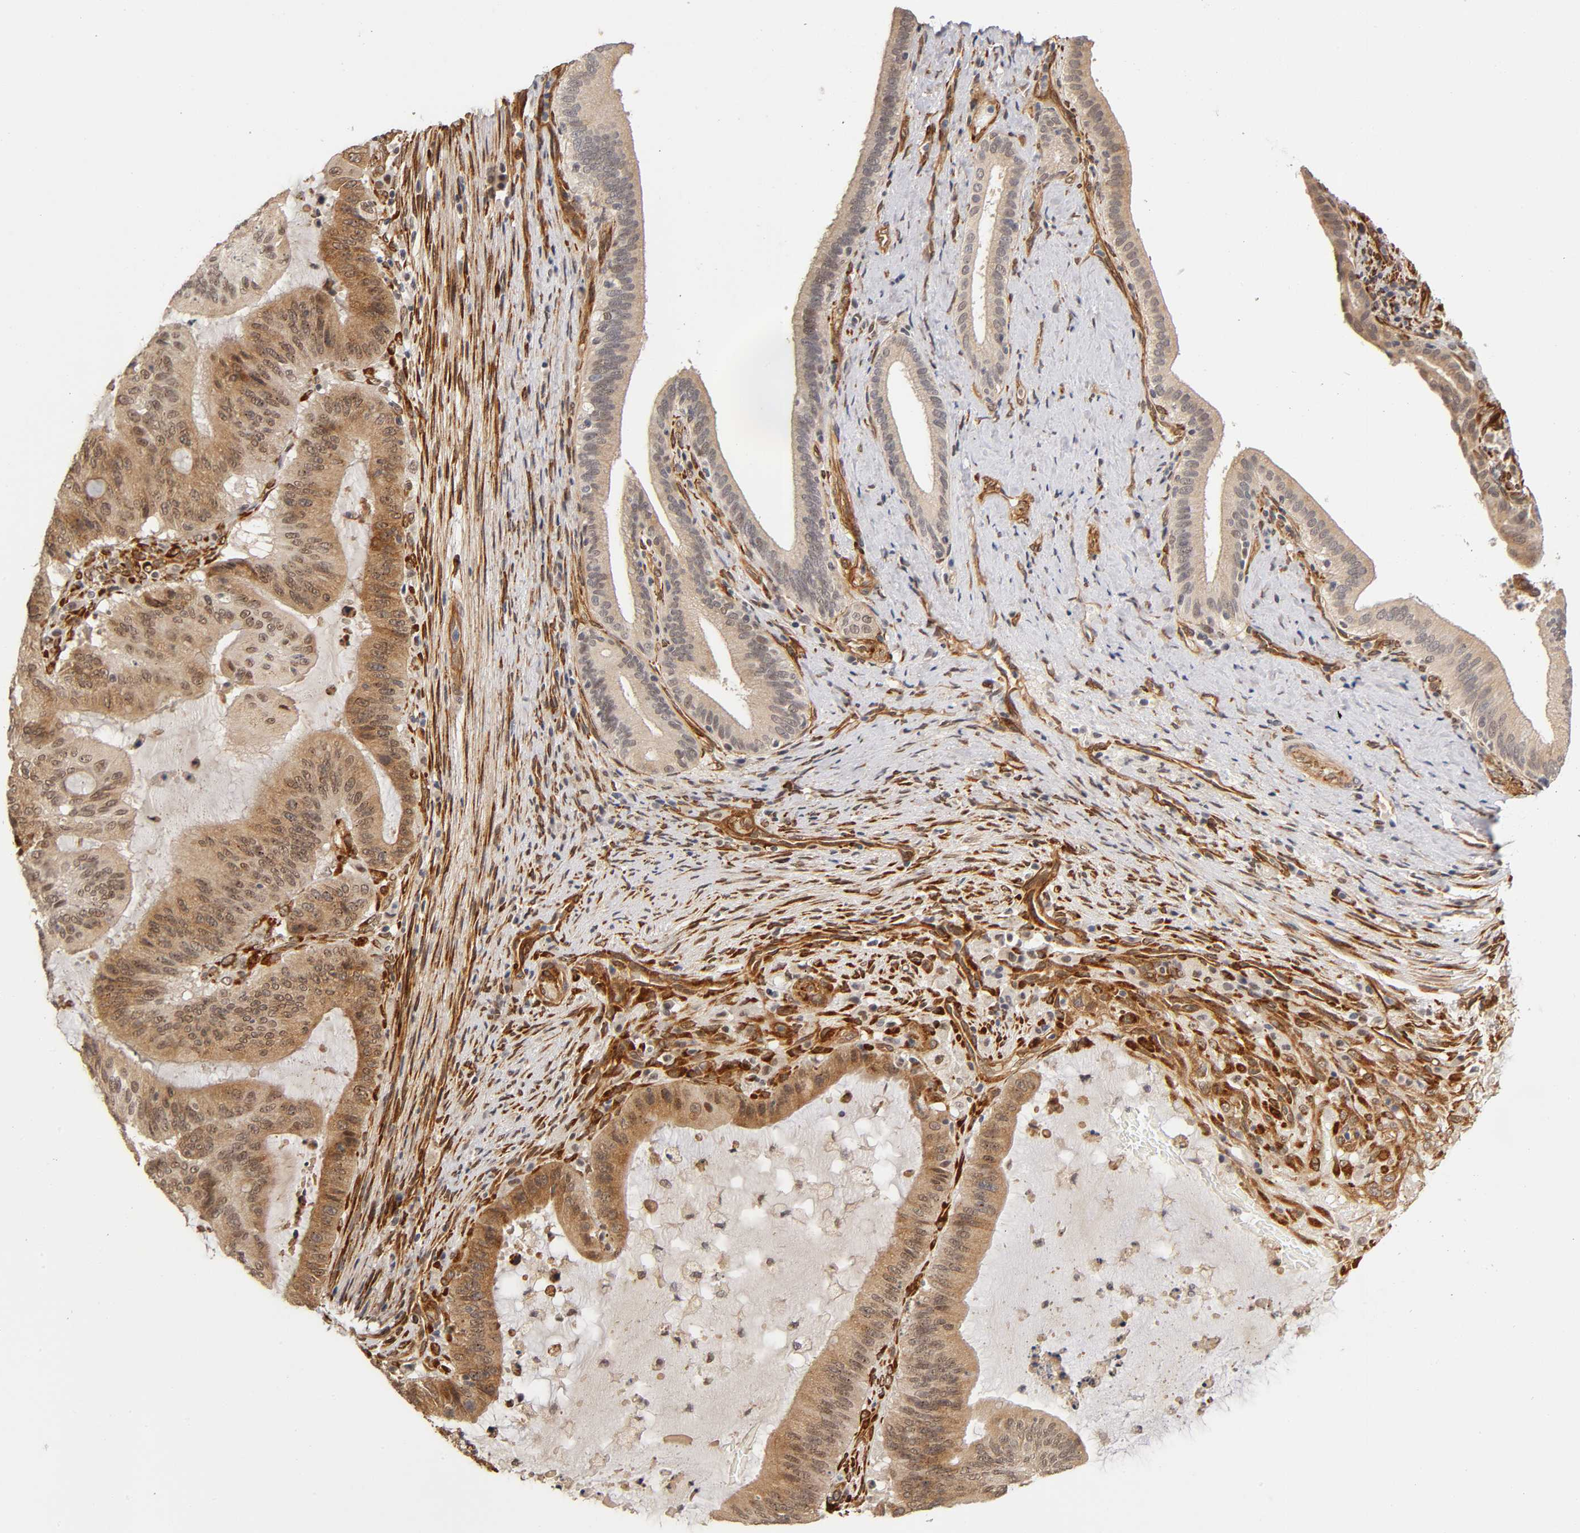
{"staining": {"intensity": "moderate", "quantity": ">75%", "location": "cytoplasmic/membranous"}, "tissue": "liver cancer", "cell_type": "Tumor cells", "image_type": "cancer", "snomed": [{"axis": "morphology", "description": "Cholangiocarcinoma"}, {"axis": "topography", "description": "Liver"}], "caption": "Liver cancer stained with a brown dye shows moderate cytoplasmic/membranous positive positivity in about >75% of tumor cells.", "gene": "LAMB1", "patient": {"sex": "female", "age": 73}}